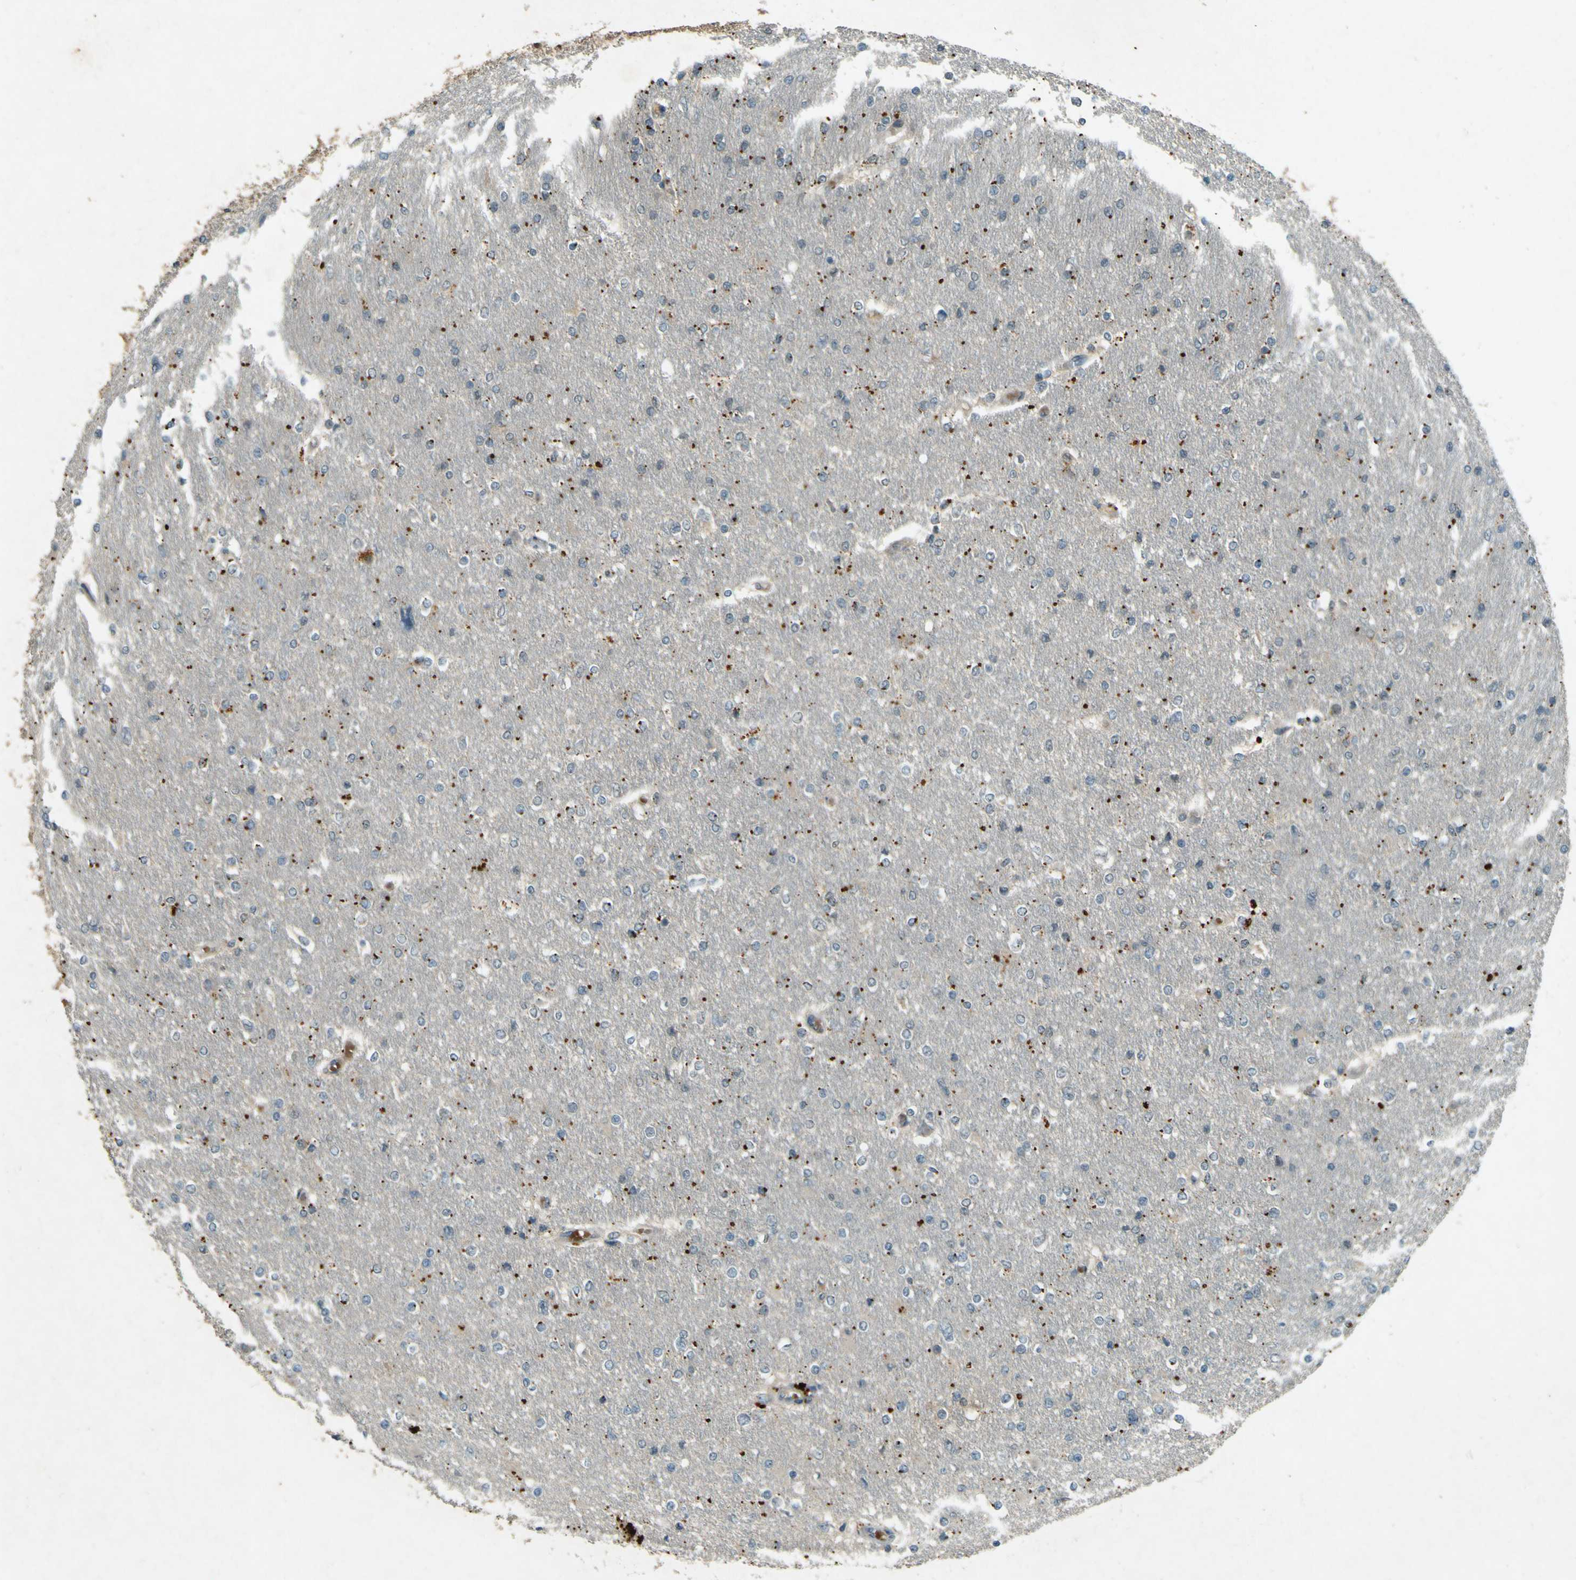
{"staining": {"intensity": "negative", "quantity": "none", "location": "none"}, "tissue": "glioma", "cell_type": "Tumor cells", "image_type": "cancer", "snomed": [{"axis": "morphology", "description": "Glioma, malignant, High grade"}, {"axis": "topography", "description": "Cerebral cortex"}], "caption": "High power microscopy micrograph of an IHC micrograph of glioma, revealing no significant positivity in tumor cells.", "gene": "MPDZ", "patient": {"sex": "female", "age": 36}}